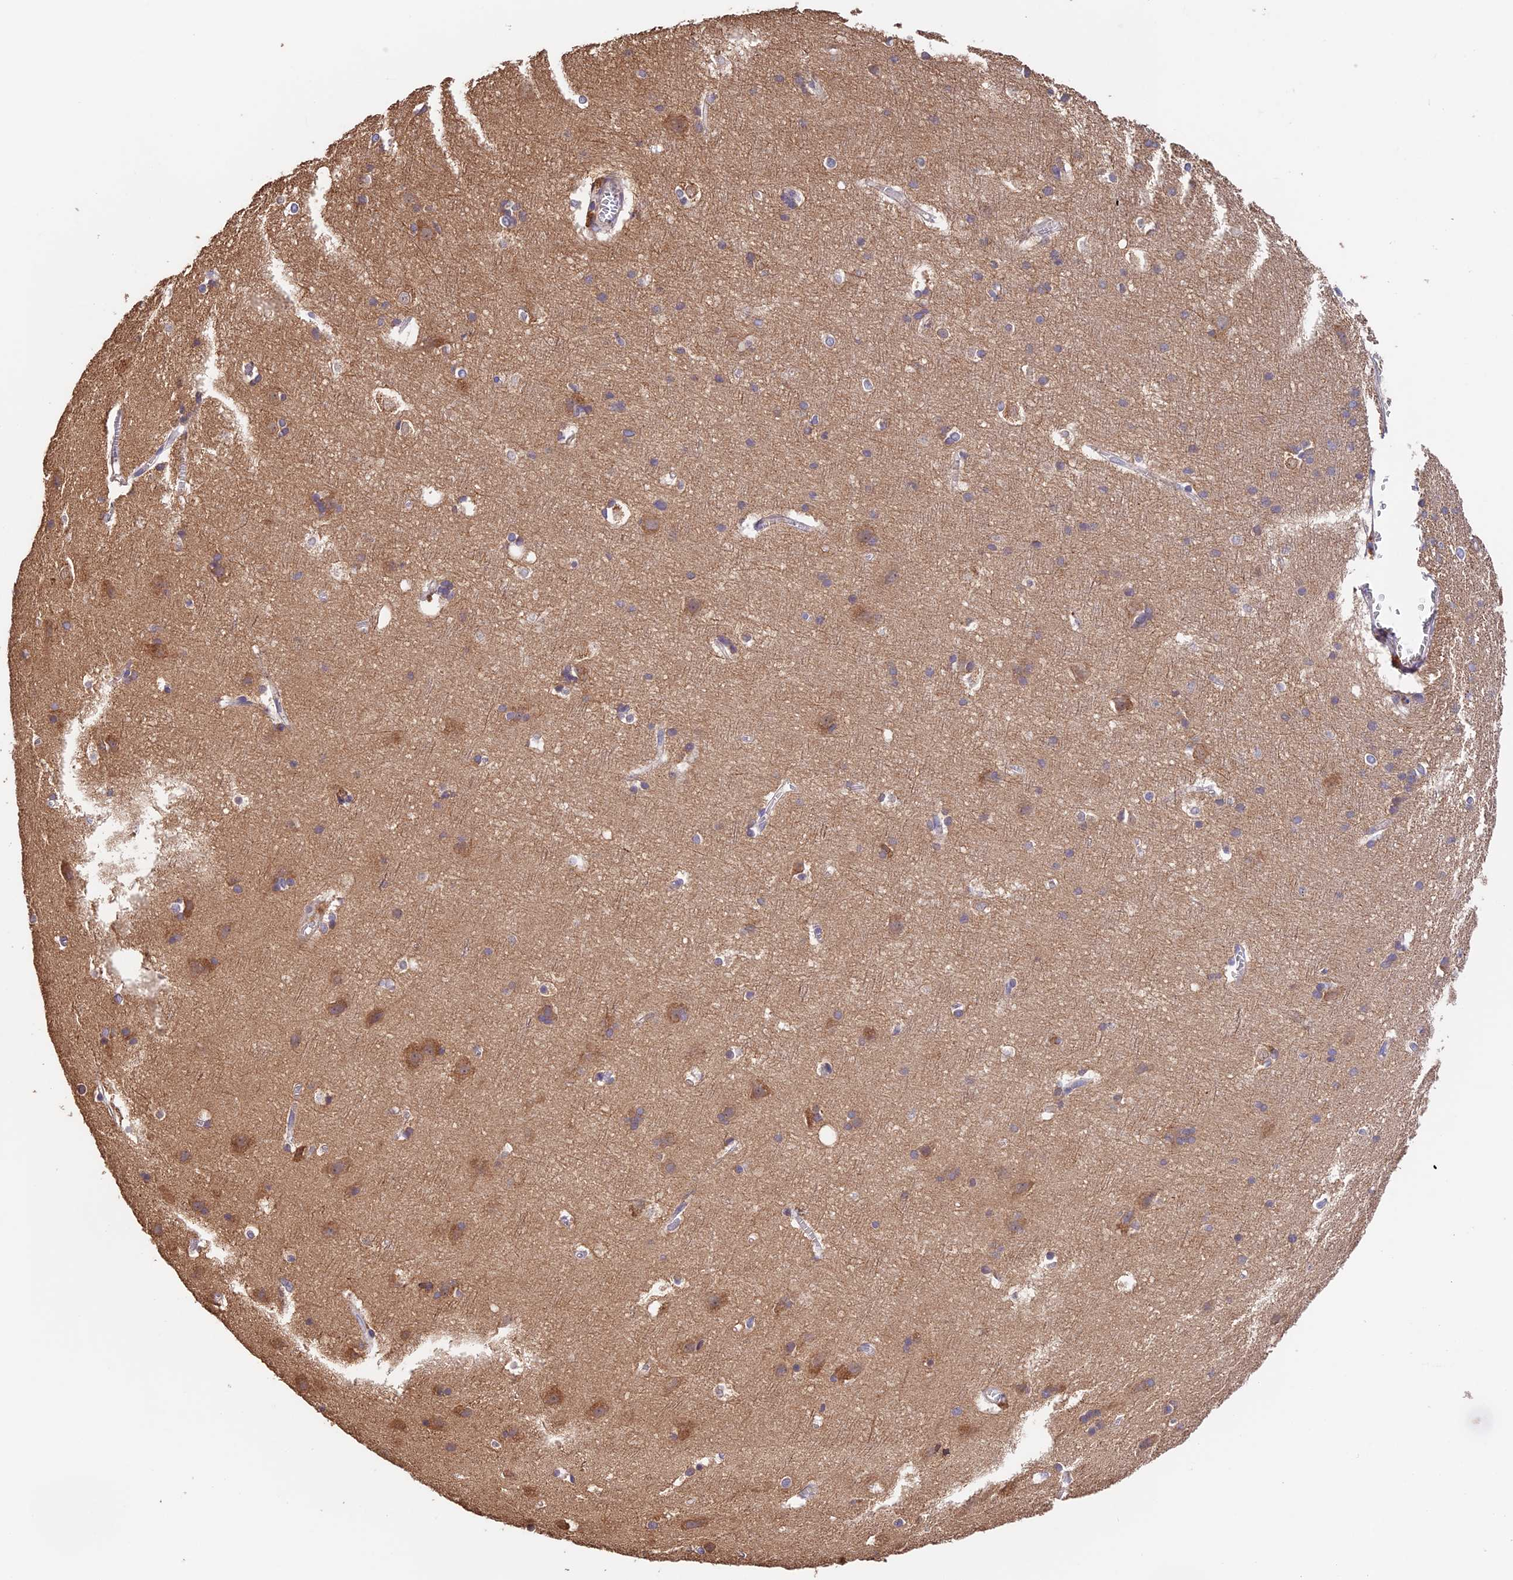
{"staining": {"intensity": "negative", "quantity": "none", "location": "none"}, "tissue": "cerebral cortex", "cell_type": "Endothelial cells", "image_type": "normal", "snomed": [{"axis": "morphology", "description": "Normal tissue, NOS"}, {"axis": "topography", "description": "Cerebral cortex"}], "caption": "Protein analysis of unremarkable cerebral cortex demonstrates no significant staining in endothelial cells.", "gene": "EMC3", "patient": {"sex": "male", "age": 54}}